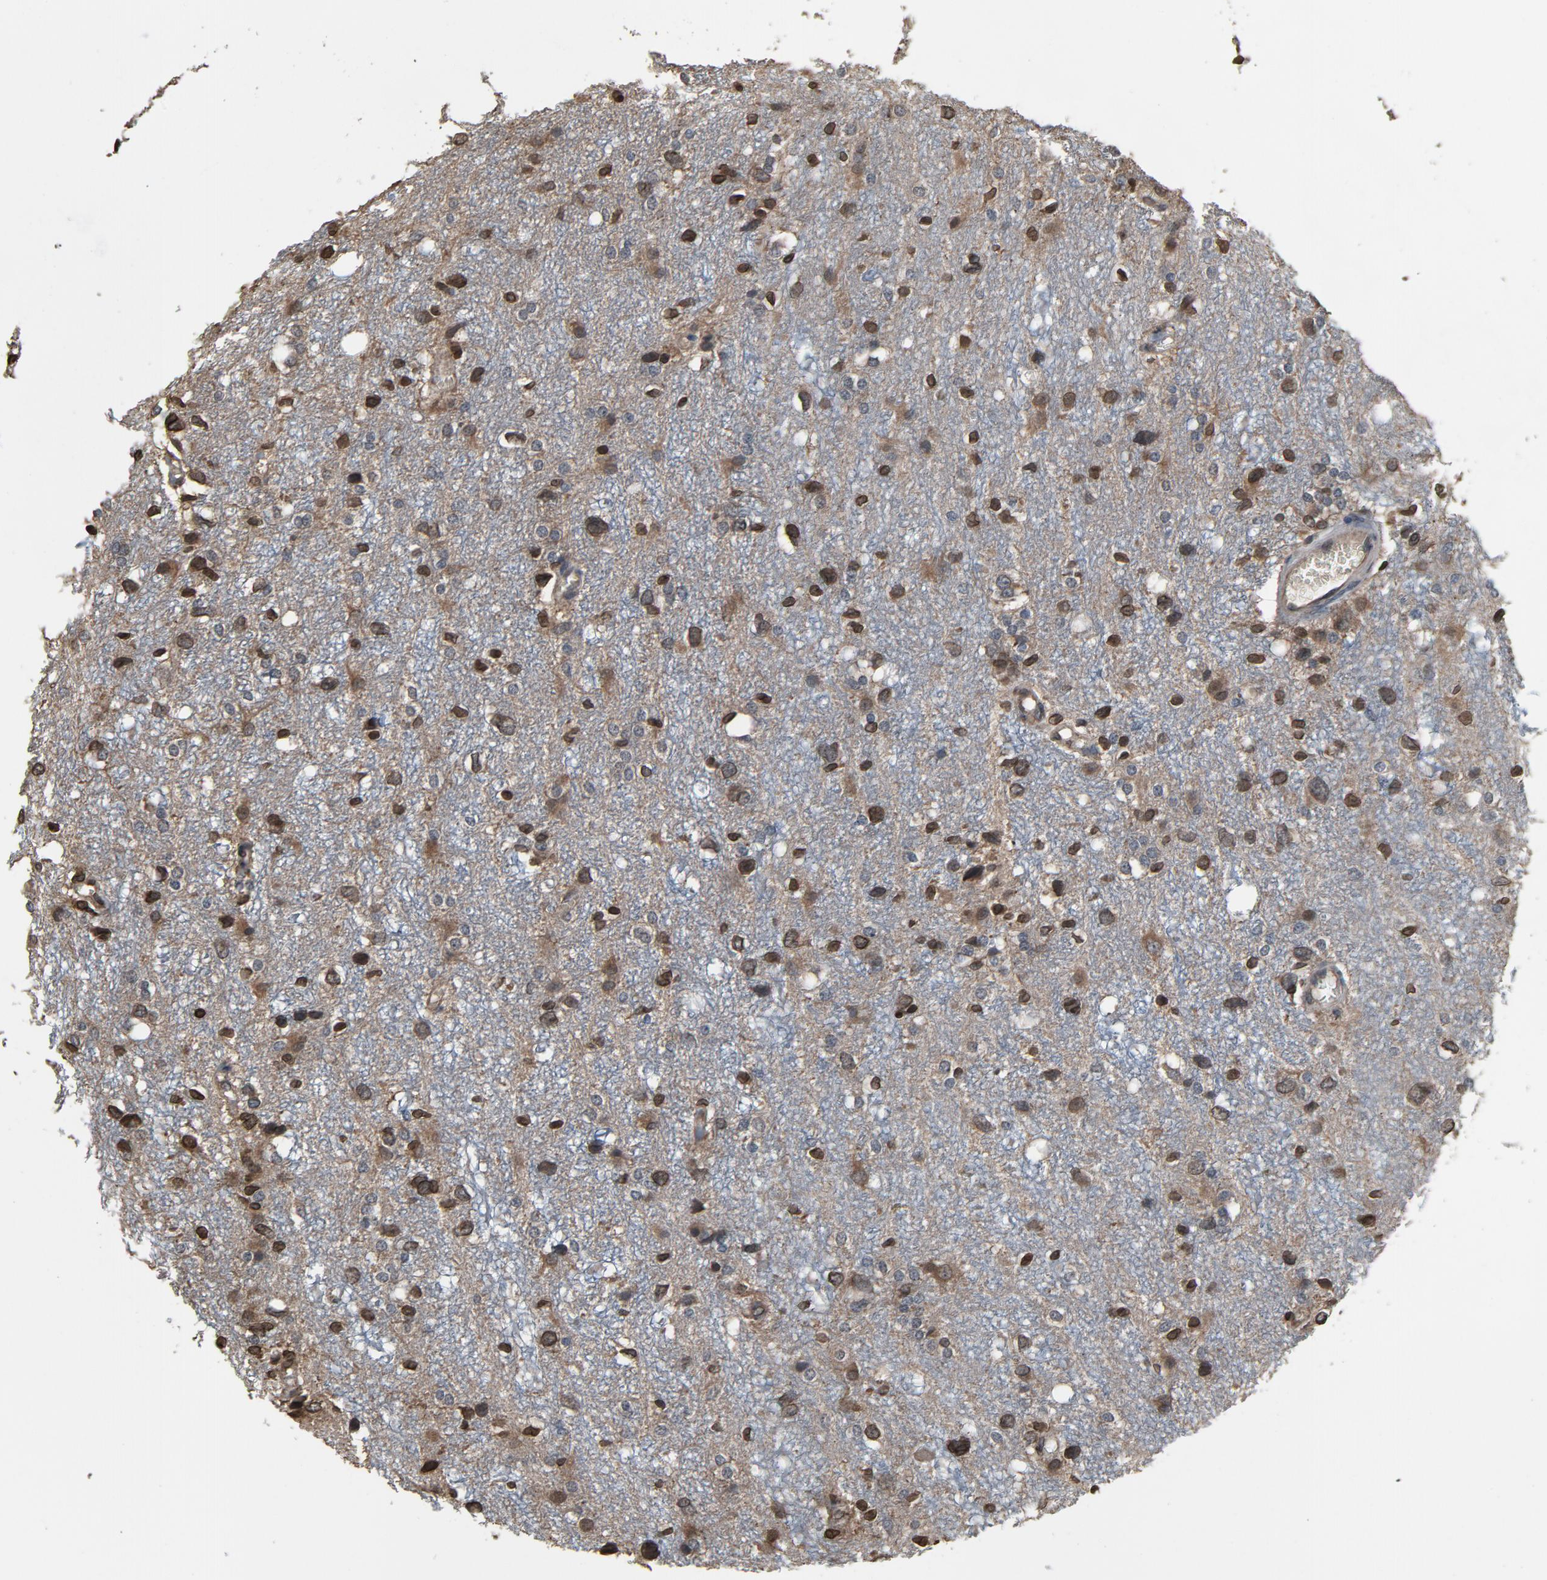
{"staining": {"intensity": "weak", "quantity": "25%-75%", "location": "cytoplasmic/membranous,nuclear"}, "tissue": "glioma", "cell_type": "Tumor cells", "image_type": "cancer", "snomed": [{"axis": "morphology", "description": "Glioma, malignant, High grade"}, {"axis": "topography", "description": "Brain"}], "caption": "Immunohistochemical staining of human glioma shows low levels of weak cytoplasmic/membranous and nuclear expression in about 25%-75% of tumor cells. (Brightfield microscopy of DAB IHC at high magnification).", "gene": "UBE2D1", "patient": {"sex": "female", "age": 59}}